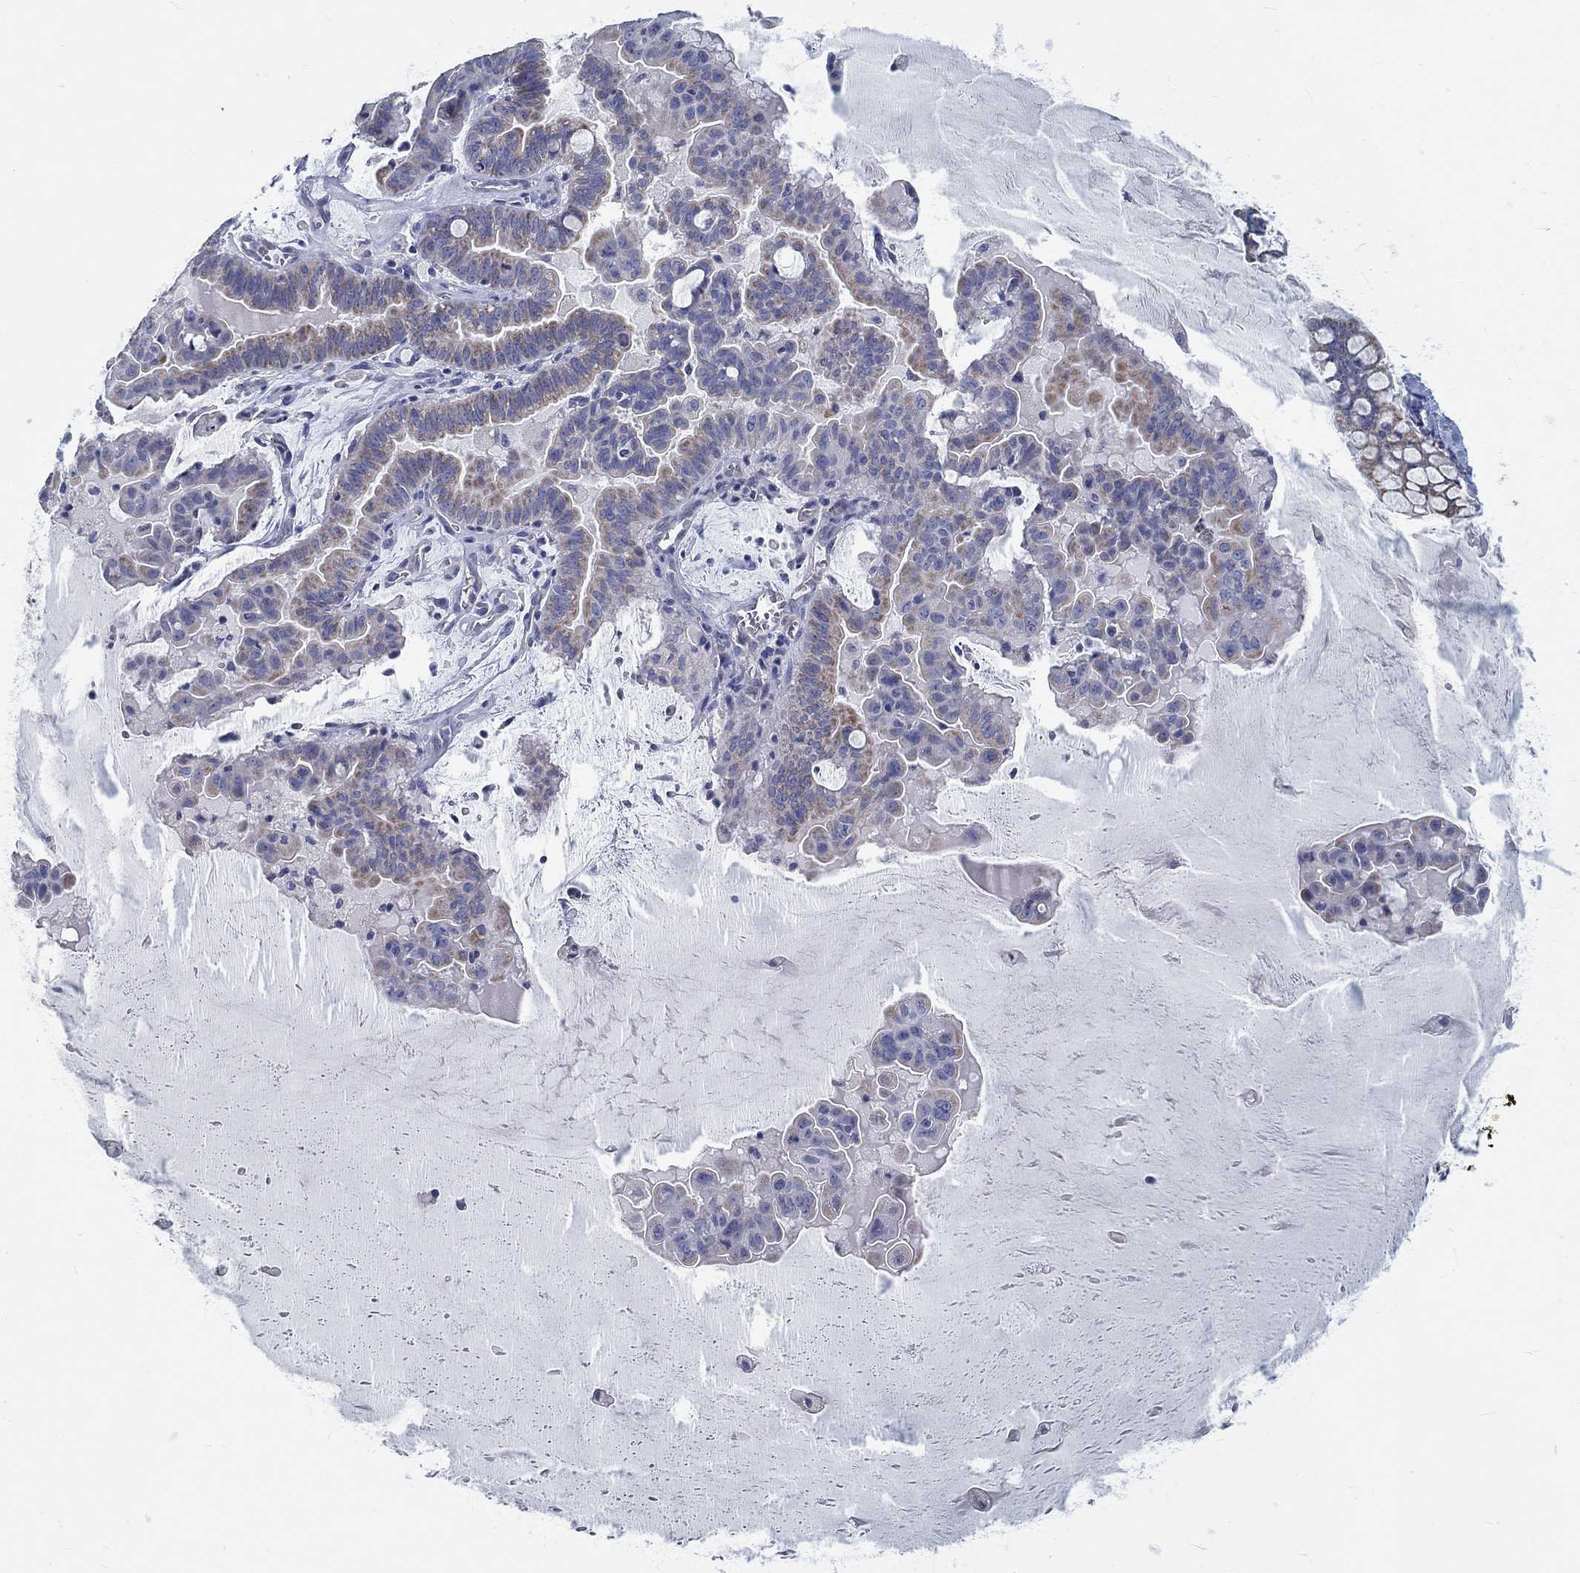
{"staining": {"intensity": "weak", "quantity": "25%-75%", "location": "cytoplasmic/membranous"}, "tissue": "ovarian cancer", "cell_type": "Tumor cells", "image_type": "cancer", "snomed": [{"axis": "morphology", "description": "Cystadenocarcinoma, mucinous, NOS"}, {"axis": "topography", "description": "Ovary"}], "caption": "Protein expression analysis of human ovarian mucinous cystadenocarcinoma reveals weak cytoplasmic/membranous positivity in approximately 25%-75% of tumor cells.", "gene": "MYBPC1", "patient": {"sex": "female", "age": 63}}